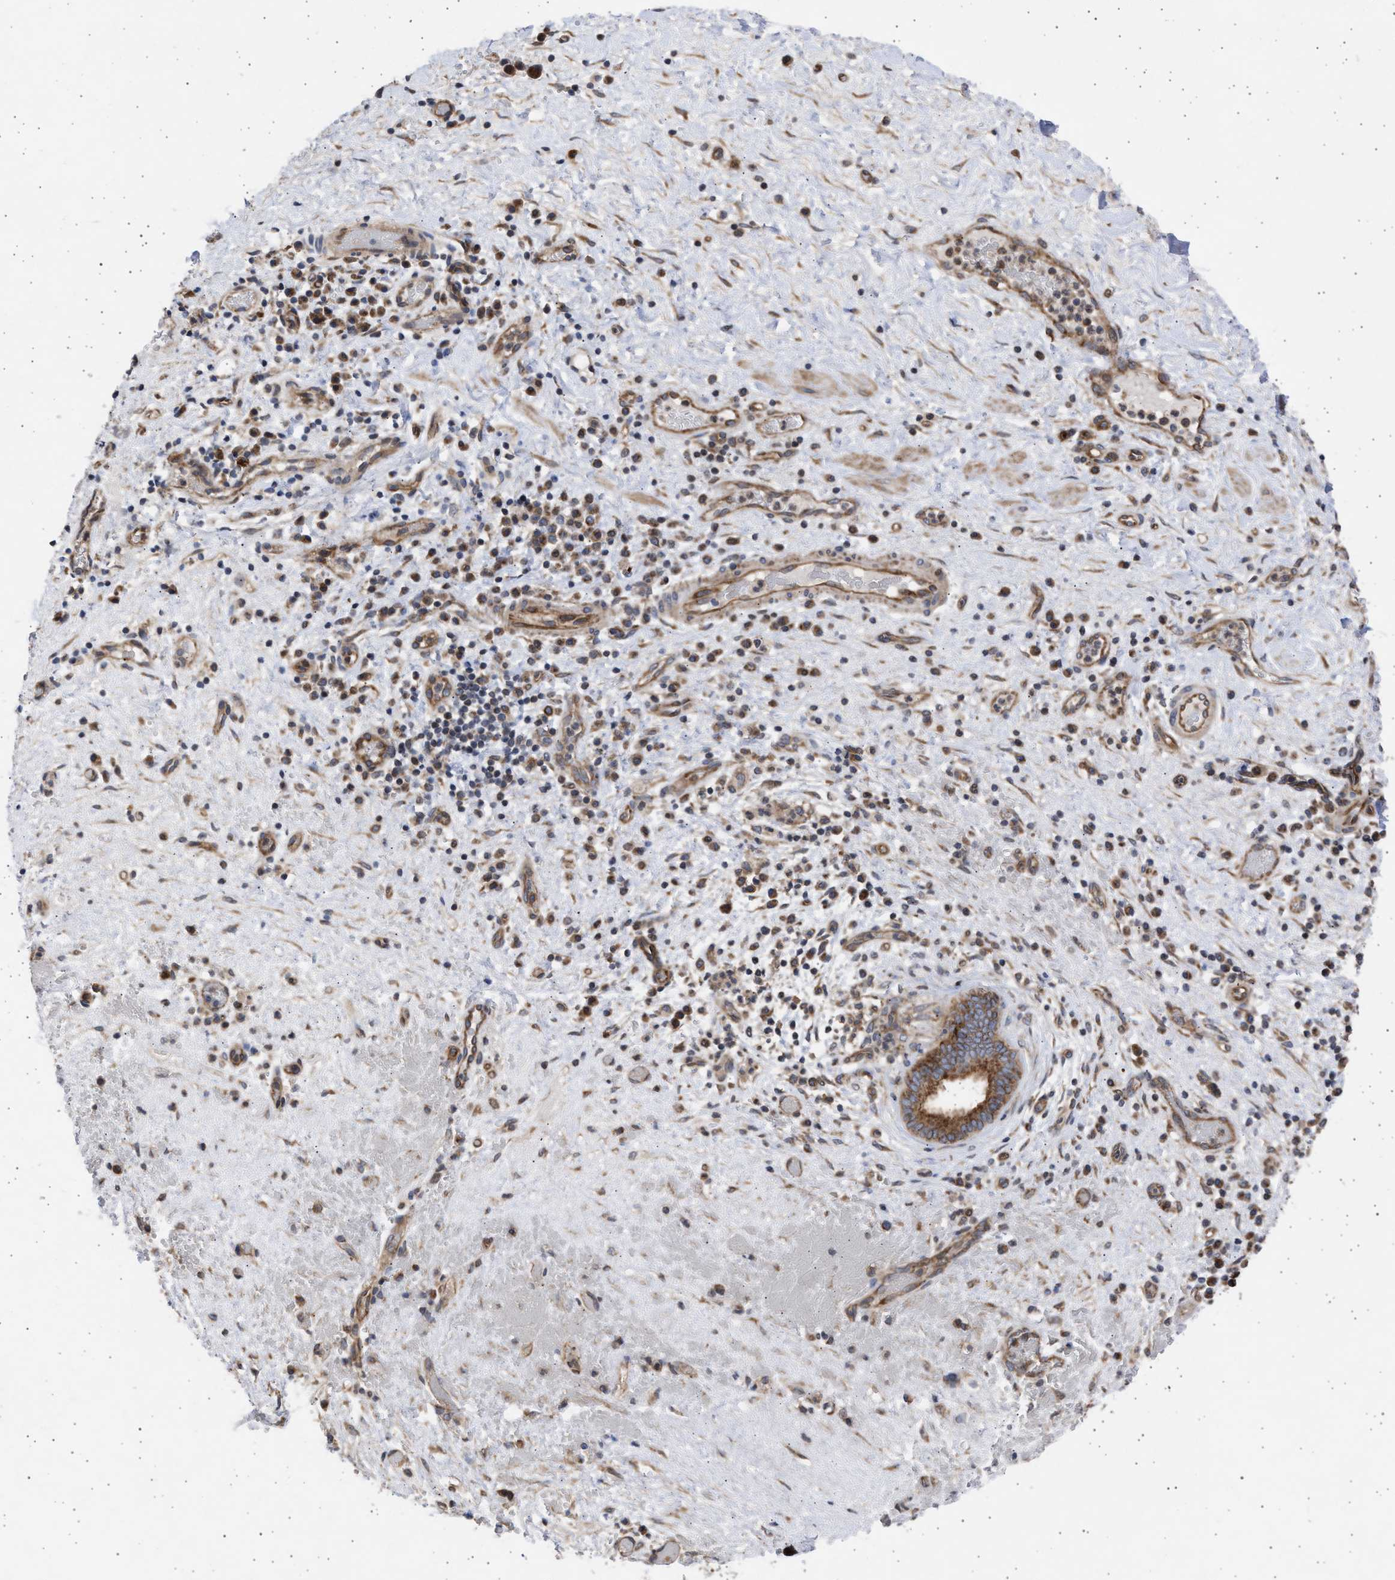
{"staining": {"intensity": "strong", "quantity": "25%-75%", "location": "cytoplasmic/membranous"}, "tissue": "liver cancer", "cell_type": "Tumor cells", "image_type": "cancer", "snomed": [{"axis": "morphology", "description": "Cholangiocarcinoma"}, {"axis": "topography", "description": "Liver"}], "caption": "Protein staining by immunohistochemistry shows strong cytoplasmic/membranous expression in about 25%-75% of tumor cells in liver cholangiocarcinoma.", "gene": "TTC19", "patient": {"sex": "female", "age": 38}}